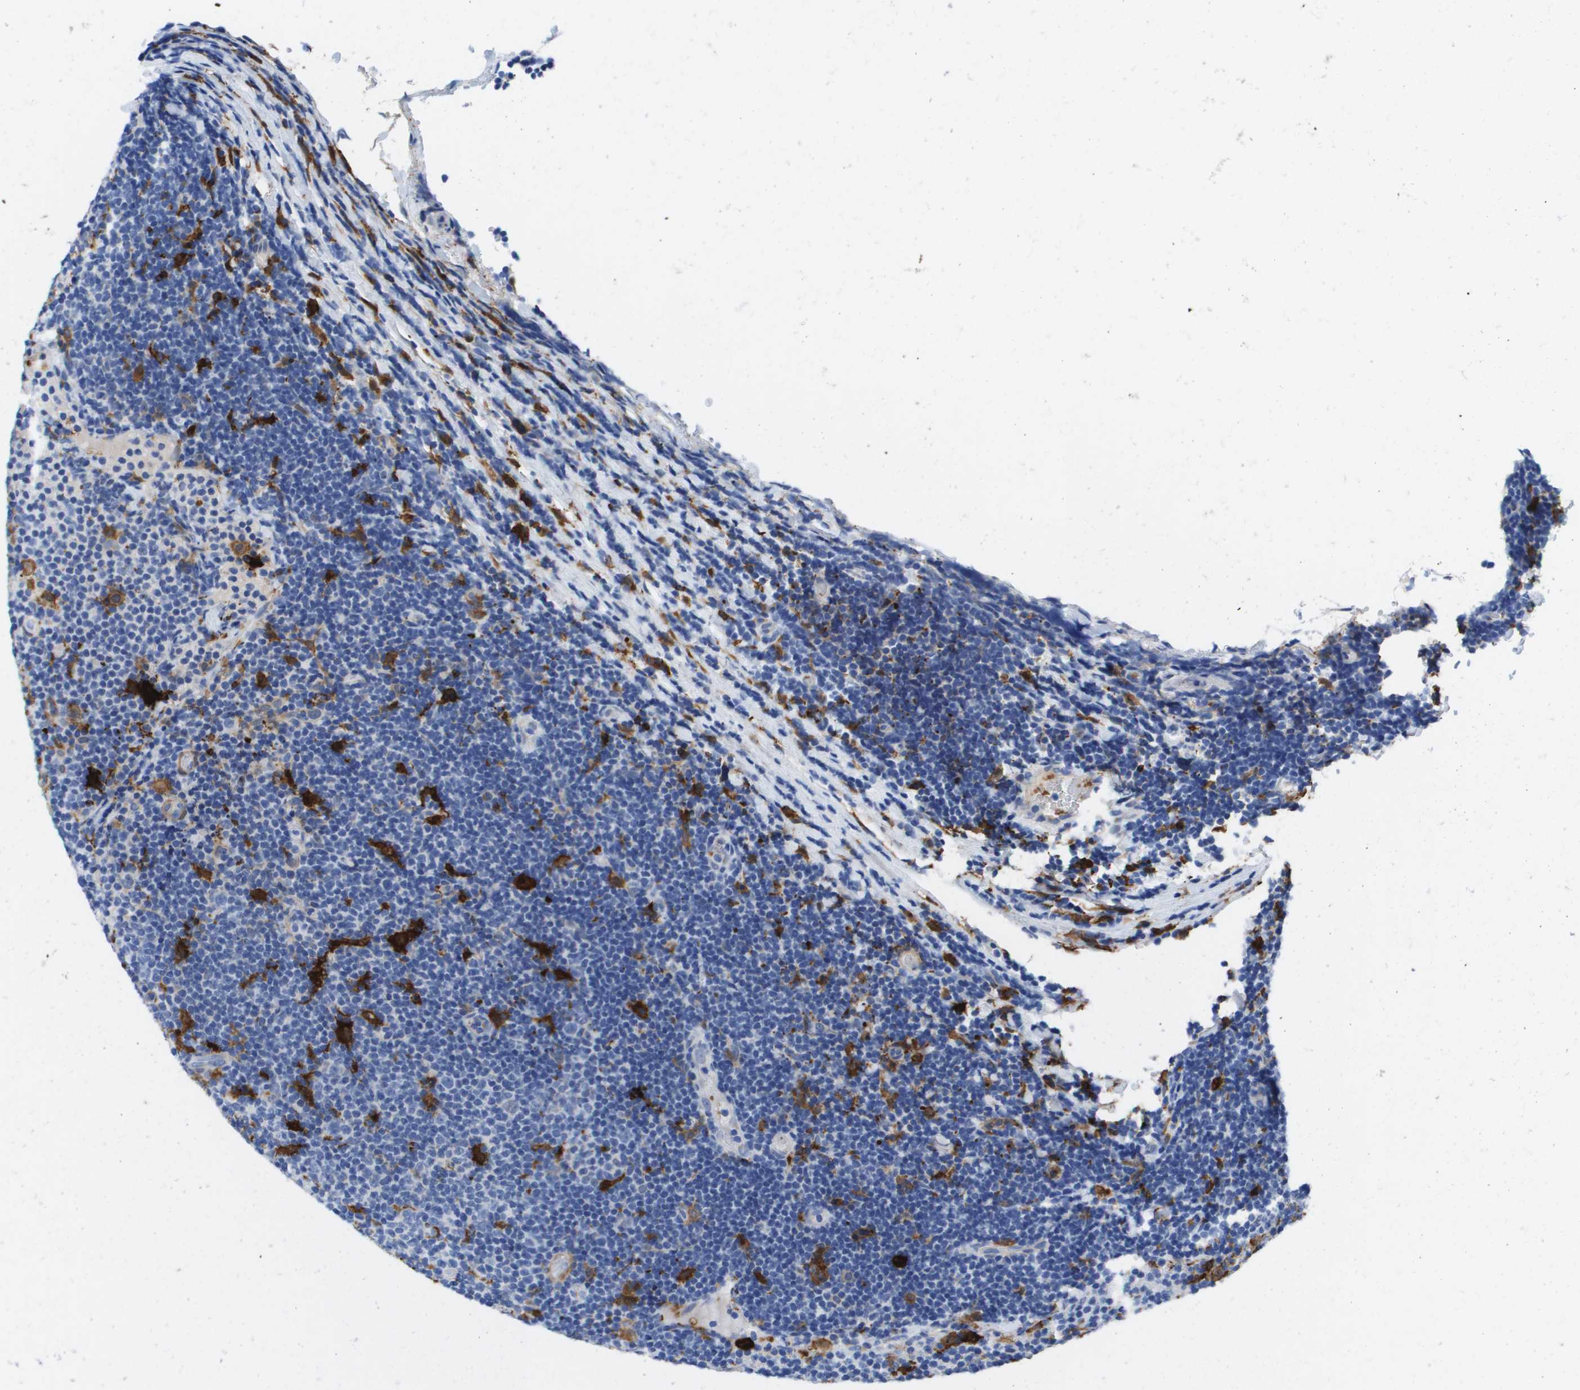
{"staining": {"intensity": "negative", "quantity": "none", "location": "none"}, "tissue": "lymphoma", "cell_type": "Tumor cells", "image_type": "cancer", "snomed": [{"axis": "morphology", "description": "Malignant lymphoma, non-Hodgkin's type, Low grade"}, {"axis": "topography", "description": "Lymph node"}], "caption": "Tumor cells show no significant protein staining in low-grade malignant lymphoma, non-Hodgkin's type.", "gene": "SLC37A2", "patient": {"sex": "male", "age": 83}}